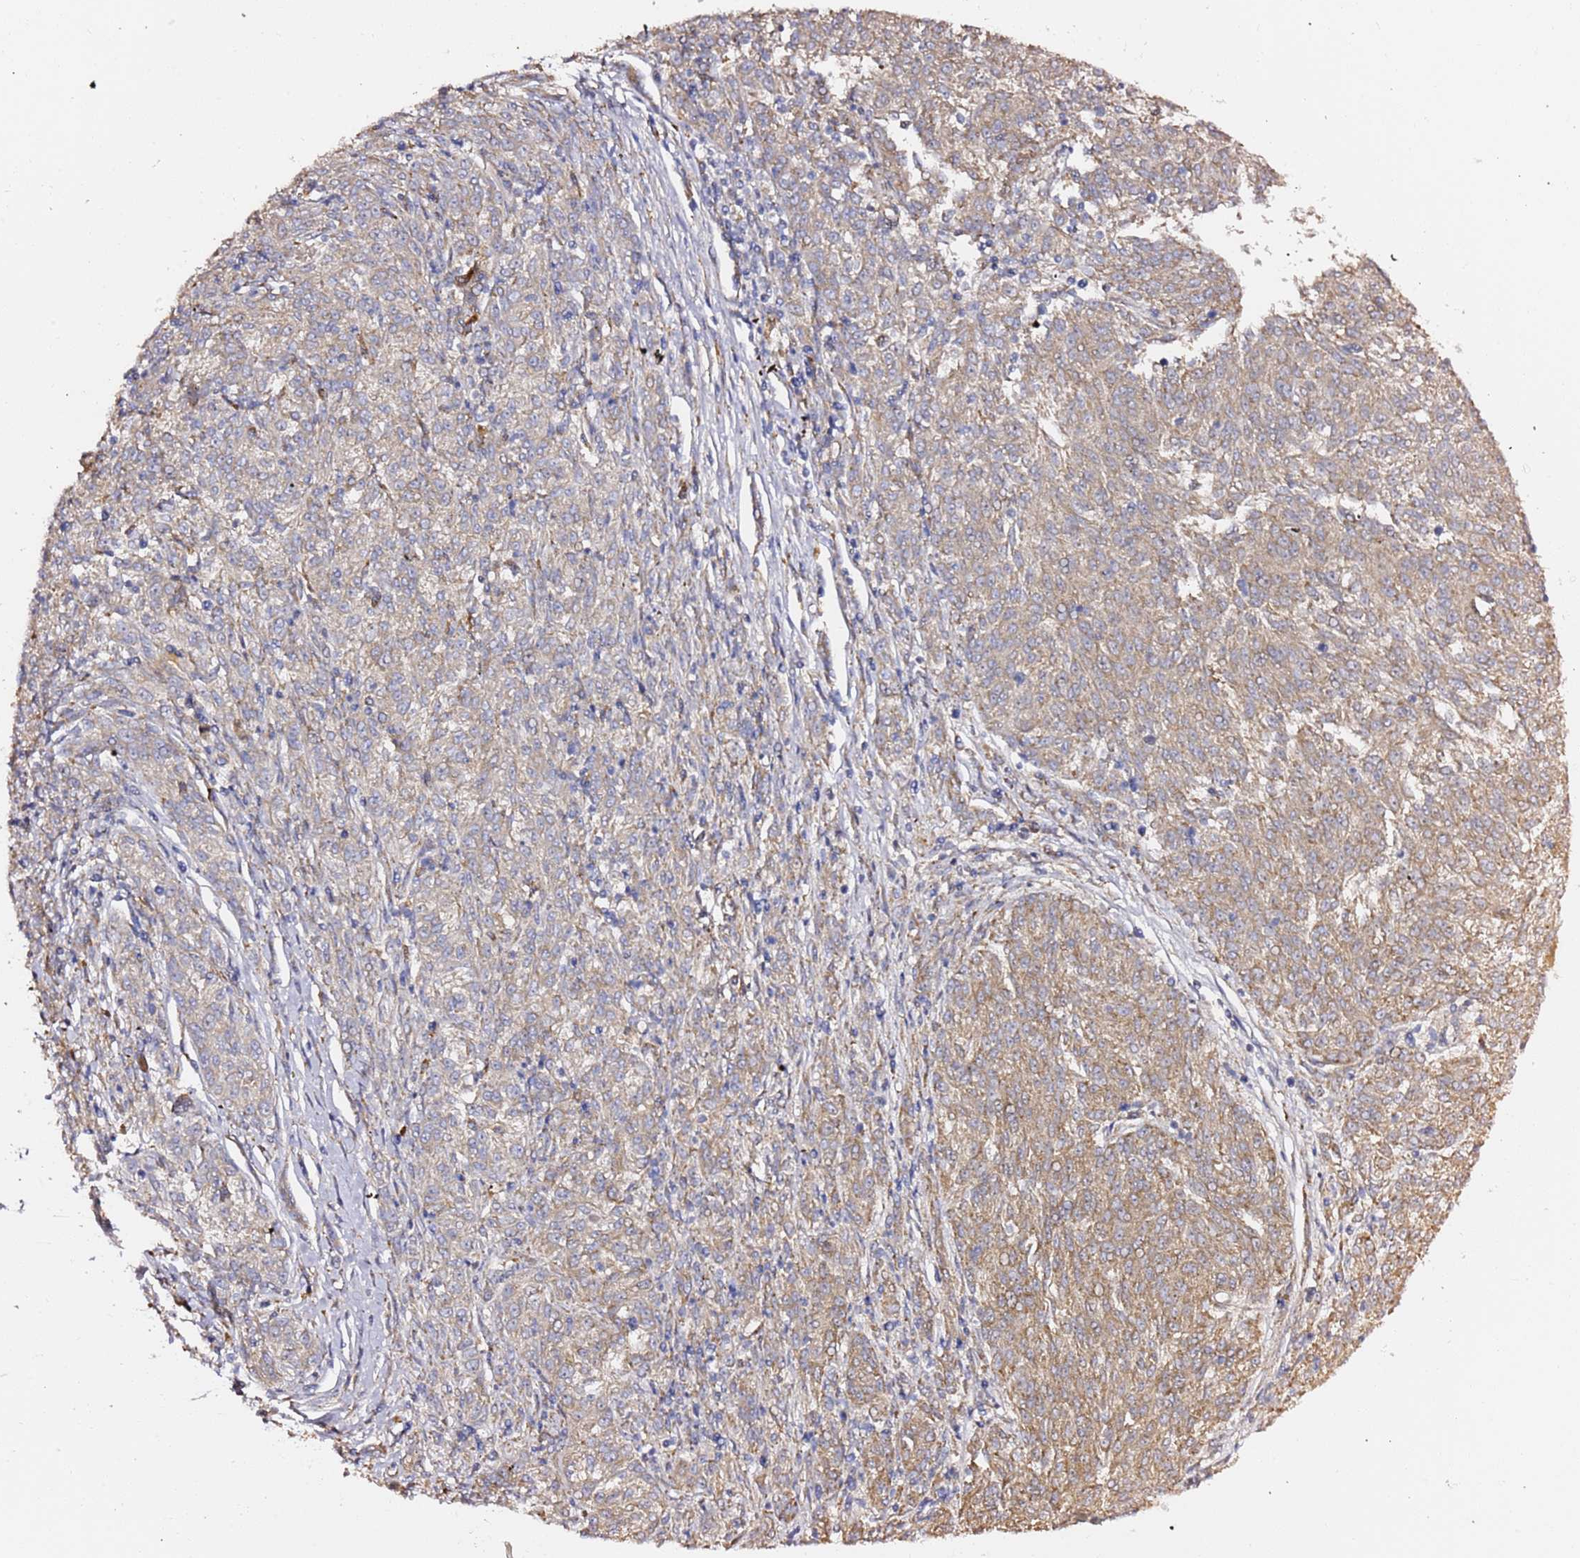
{"staining": {"intensity": "weak", "quantity": "25%-75%", "location": "cytoplasmic/membranous"}, "tissue": "melanoma", "cell_type": "Tumor cells", "image_type": "cancer", "snomed": [{"axis": "morphology", "description": "Malignant melanoma, NOS"}, {"axis": "topography", "description": "Skin"}], "caption": "Immunohistochemical staining of human melanoma demonstrates weak cytoplasmic/membranous protein staining in about 25%-75% of tumor cells. Using DAB (3,3'-diaminobenzidine) (brown) and hematoxylin (blue) stains, captured at high magnification using brightfield microscopy.", "gene": "HSD17B7", "patient": {"sex": "female", "age": 72}}